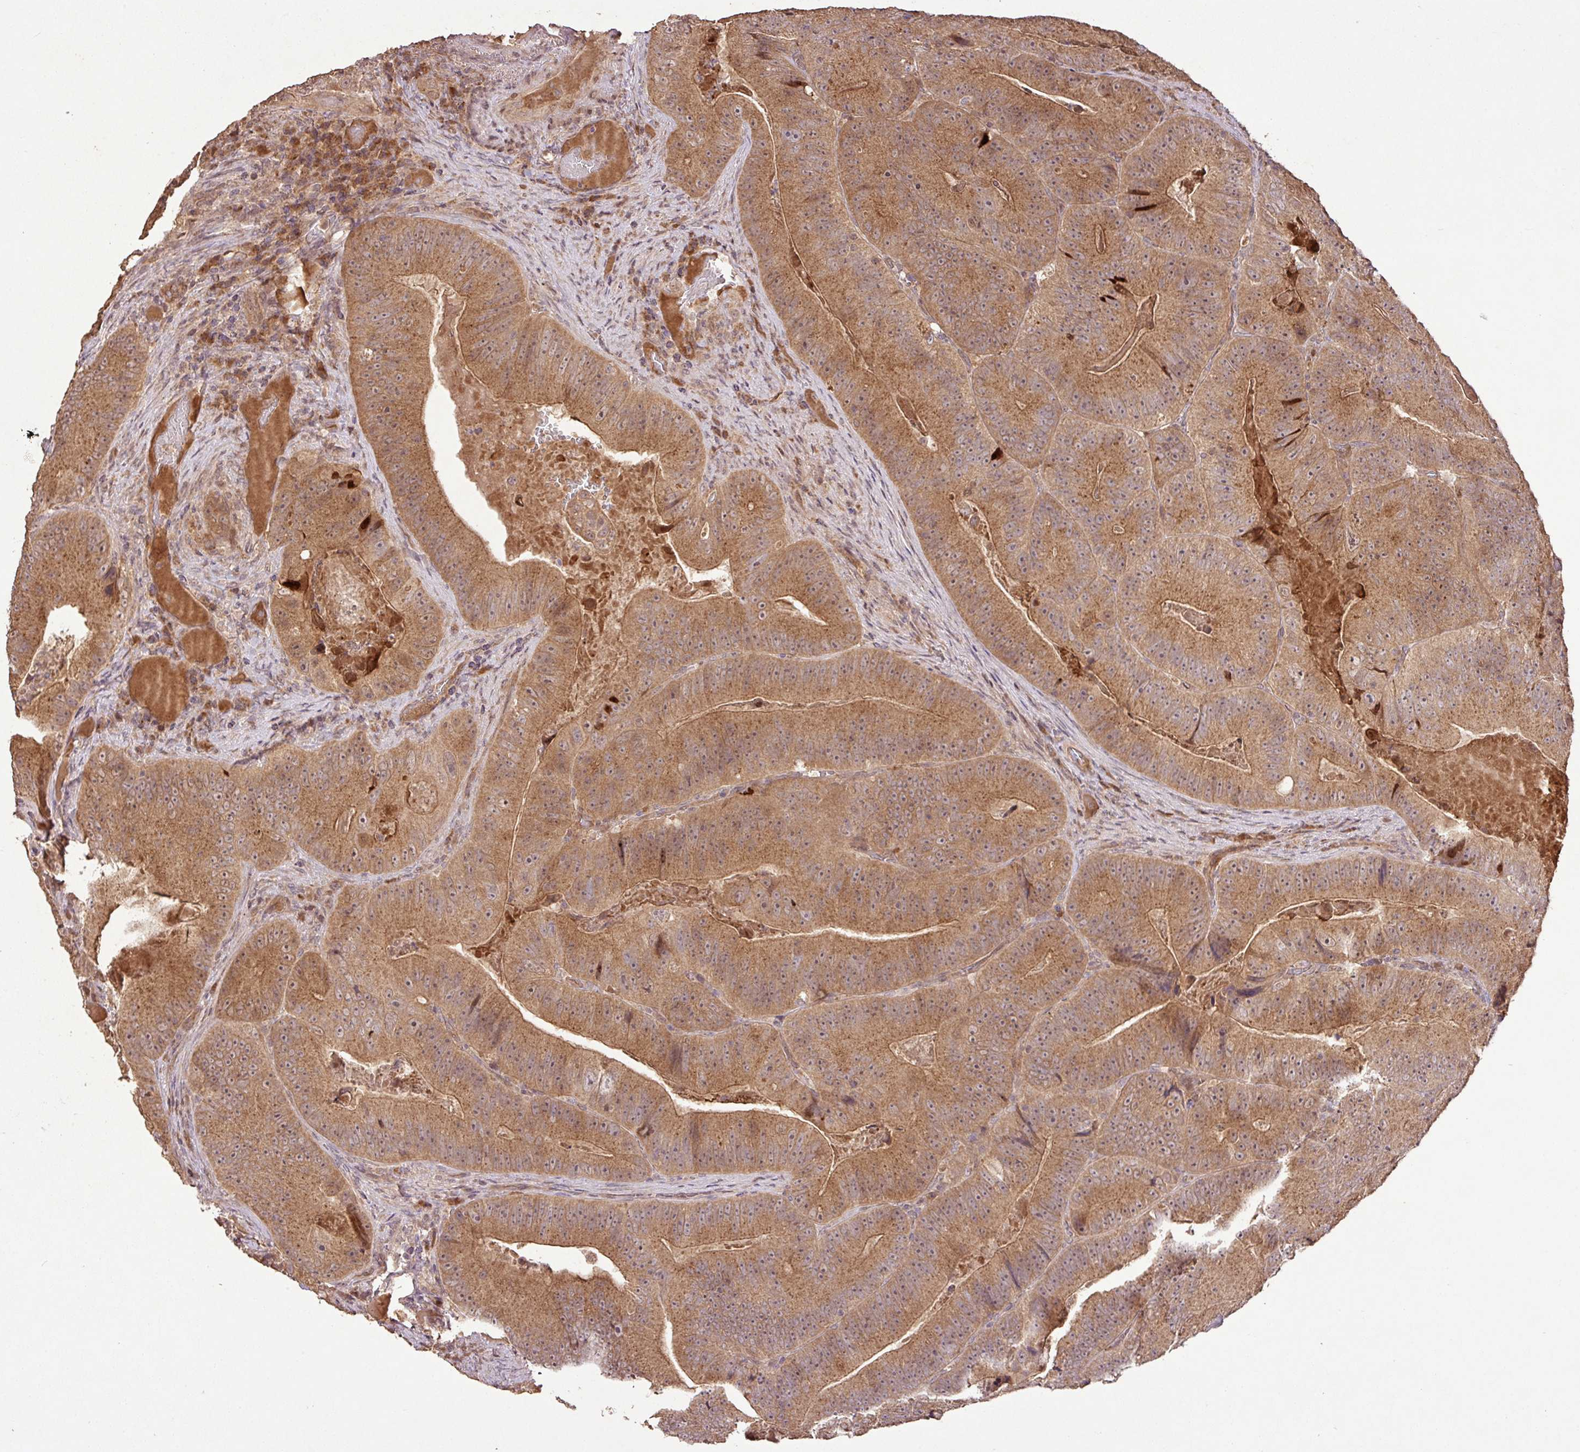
{"staining": {"intensity": "moderate", "quantity": ">75%", "location": "cytoplasmic/membranous,nuclear"}, "tissue": "colorectal cancer", "cell_type": "Tumor cells", "image_type": "cancer", "snomed": [{"axis": "morphology", "description": "Adenocarcinoma, NOS"}, {"axis": "topography", "description": "Colon"}], "caption": "IHC photomicrograph of neoplastic tissue: adenocarcinoma (colorectal) stained using IHC reveals medium levels of moderate protein expression localized specifically in the cytoplasmic/membranous and nuclear of tumor cells, appearing as a cytoplasmic/membranous and nuclear brown color.", "gene": "FAIM", "patient": {"sex": "female", "age": 86}}